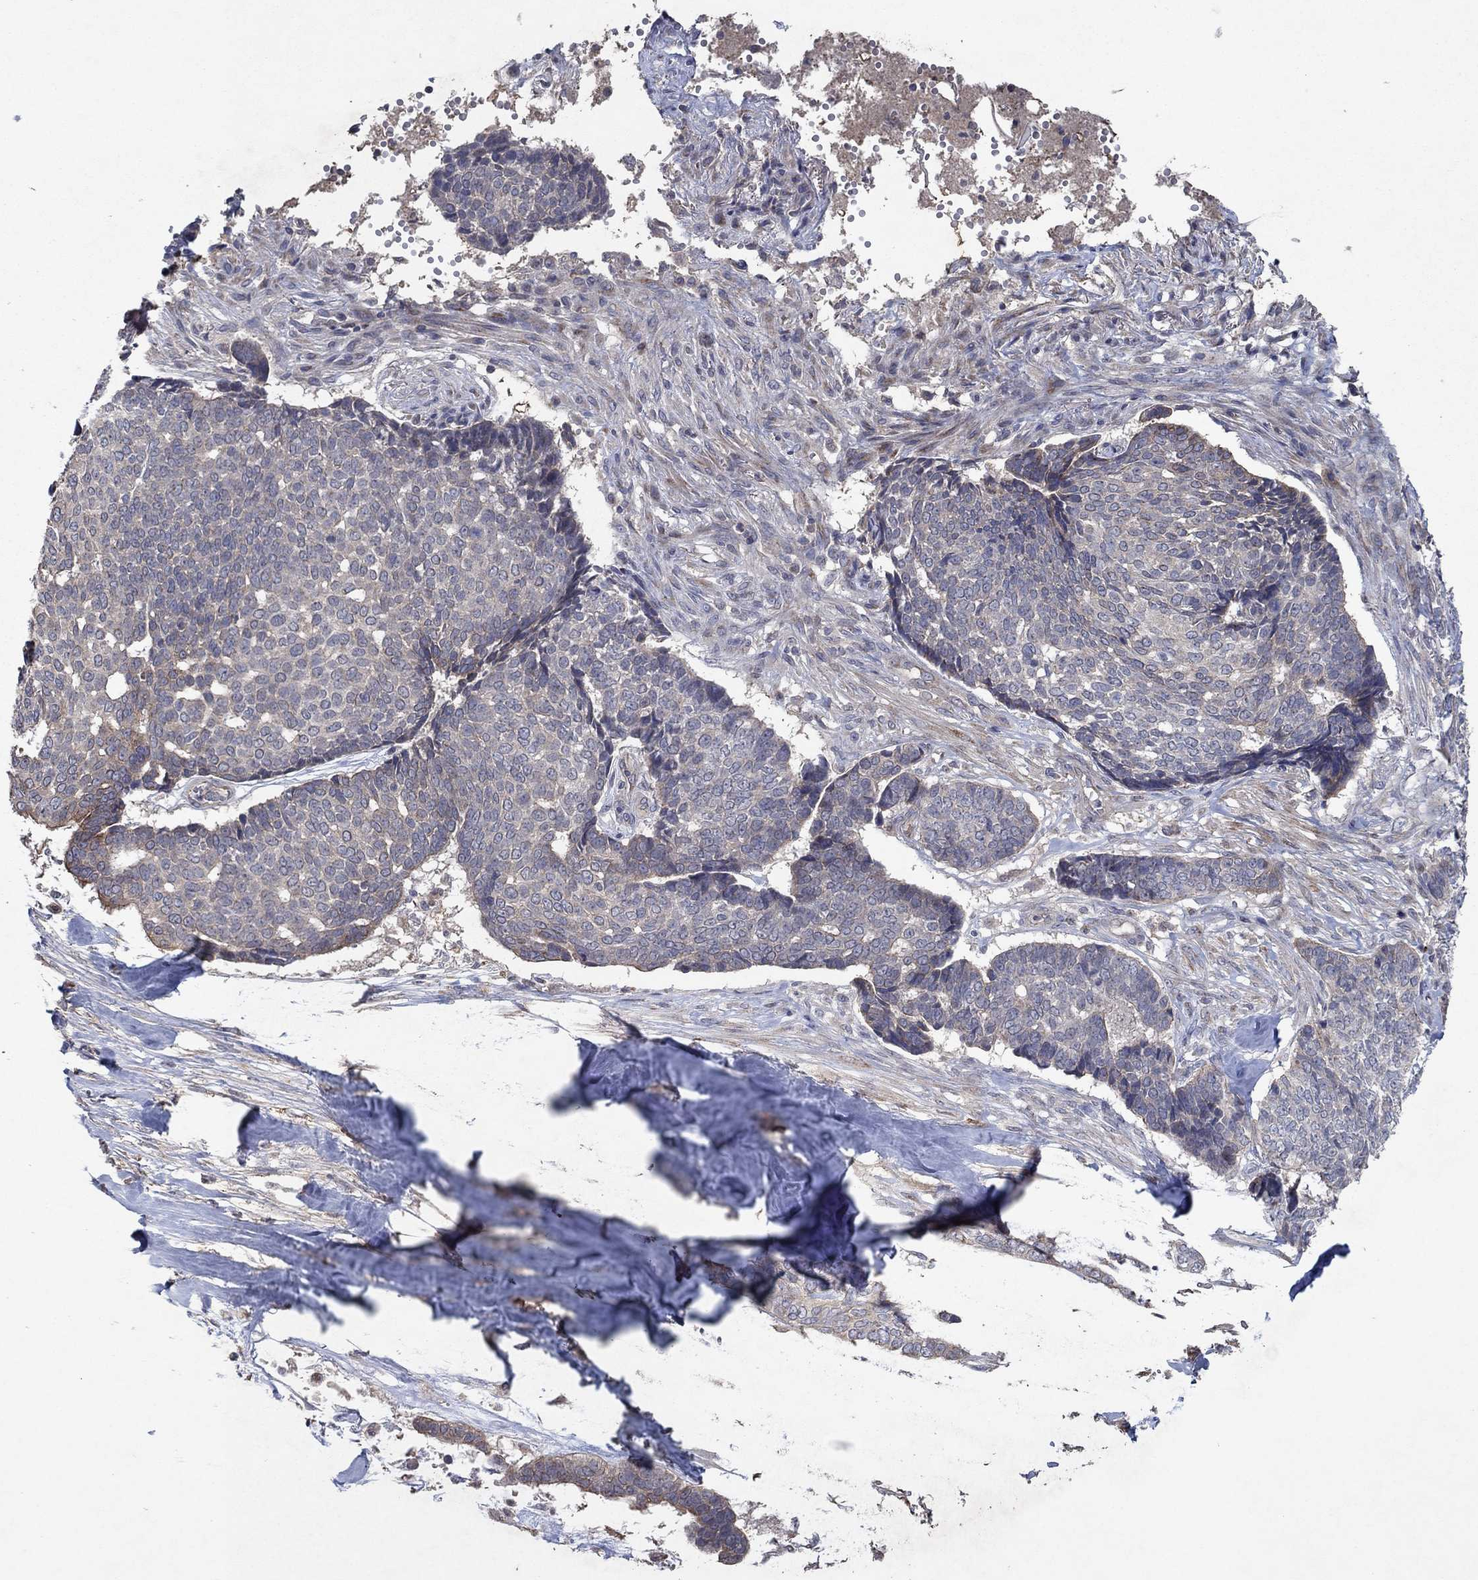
{"staining": {"intensity": "moderate", "quantity": "<25%", "location": "cytoplasmic/membranous"}, "tissue": "skin cancer", "cell_type": "Tumor cells", "image_type": "cancer", "snomed": [{"axis": "morphology", "description": "Basal cell carcinoma"}, {"axis": "topography", "description": "Skin"}], "caption": "Moderate cytoplasmic/membranous expression is appreciated in about <25% of tumor cells in skin cancer (basal cell carcinoma).", "gene": "FRG1", "patient": {"sex": "male", "age": 86}}